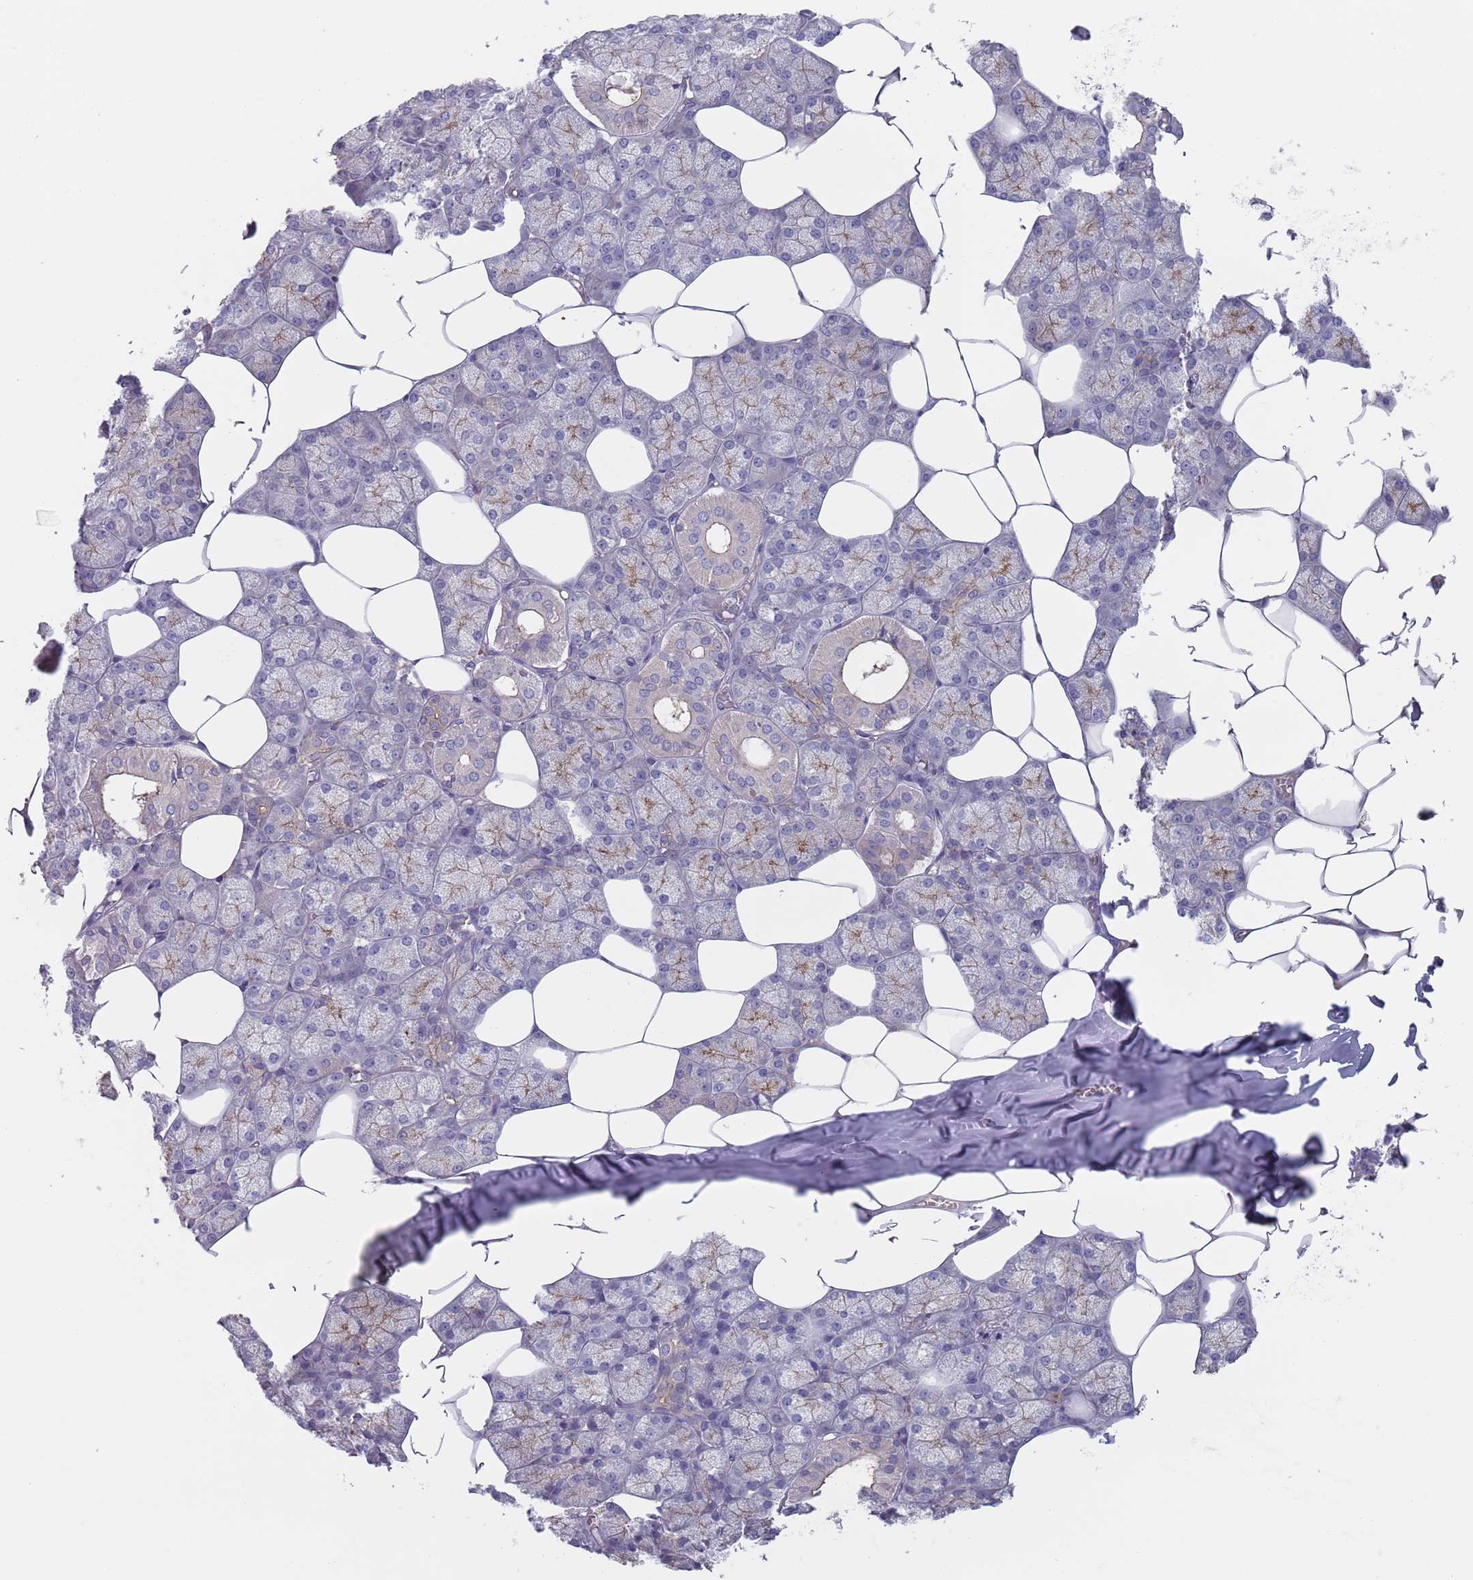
{"staining": {"intensity": "moderate", "quantity": "25%-75%", "location": "cytoplasmic/membranous"}, "tissue": "salivary gland", "cell_type": "Glandular cells", "image_type": "normal", "snomed": [{"axis": "morphology", "description": "Normal tissue, NOS"}, {"axis": "topography", "description": "Salivary gland"}], "caption": "High-power microscopy captured an immunohistochemistry micrograph of normal salivary gland, revealing moderate cytoplasmic/membranous positivity in about 25%-75% of glandular cells.", "gene": "APPL2", "patient": {"sex": "male", "age": 62}}